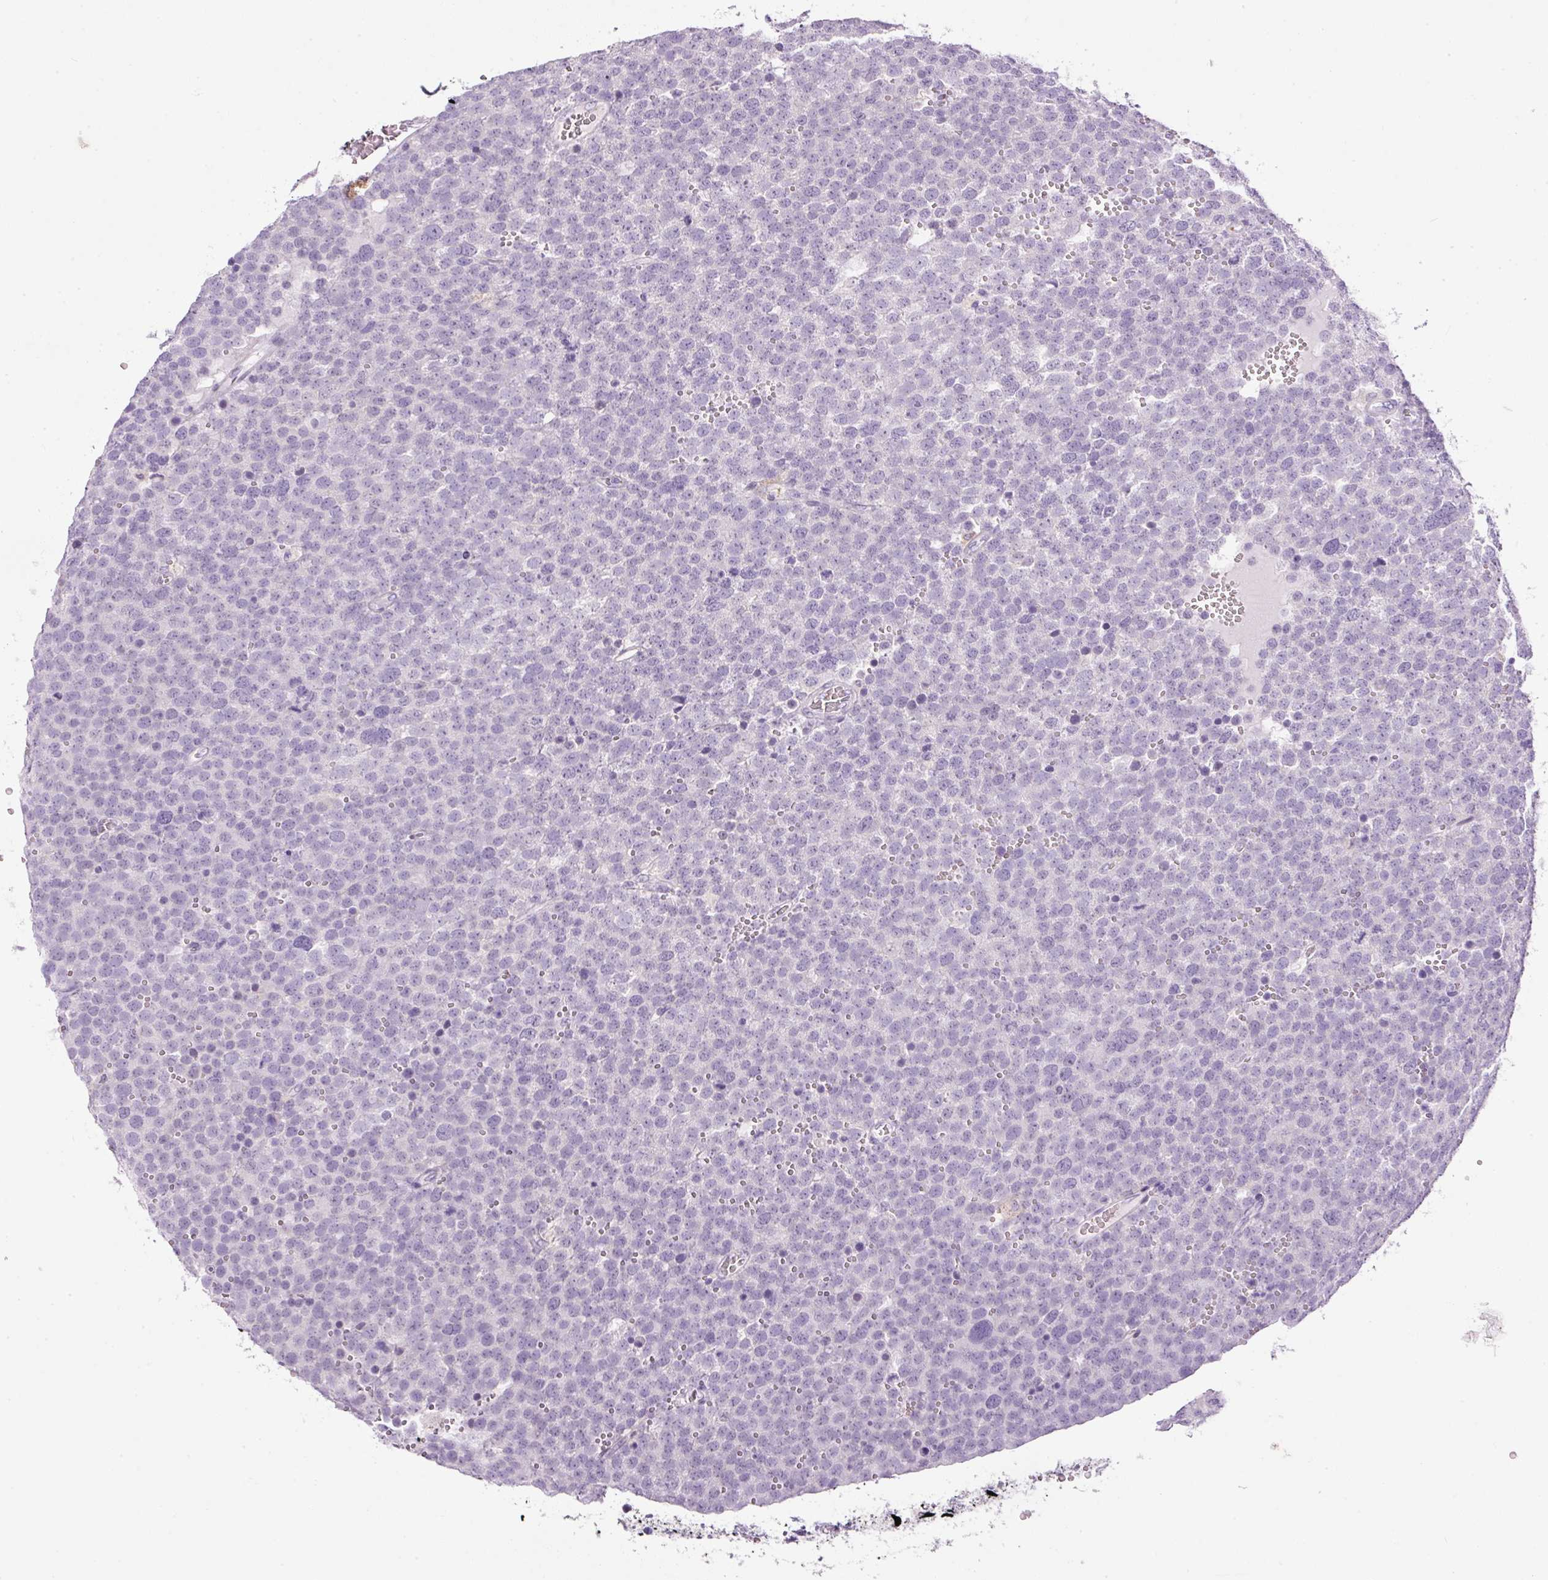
{"staining": {"intensity": "negative", "quantity": "none", "location": "none"}, "tissue": "testis cancer", "cell_type": "Tumor cells", "image_type": "cancer", "snomed": [{"axis": "morphology", "description": "Seminoma, NOS"}, {"axis": "topography", "description": "Testis"}], "caption": "IHC photomicrograph of neoplastic tissue: seminoma (testis) stained with DAB (3,3'-diaminobenzidine) displays no significant protein positivity in tumor cells.", "gene": "SRC", "patient": {"sex": "male", "age": 71}}